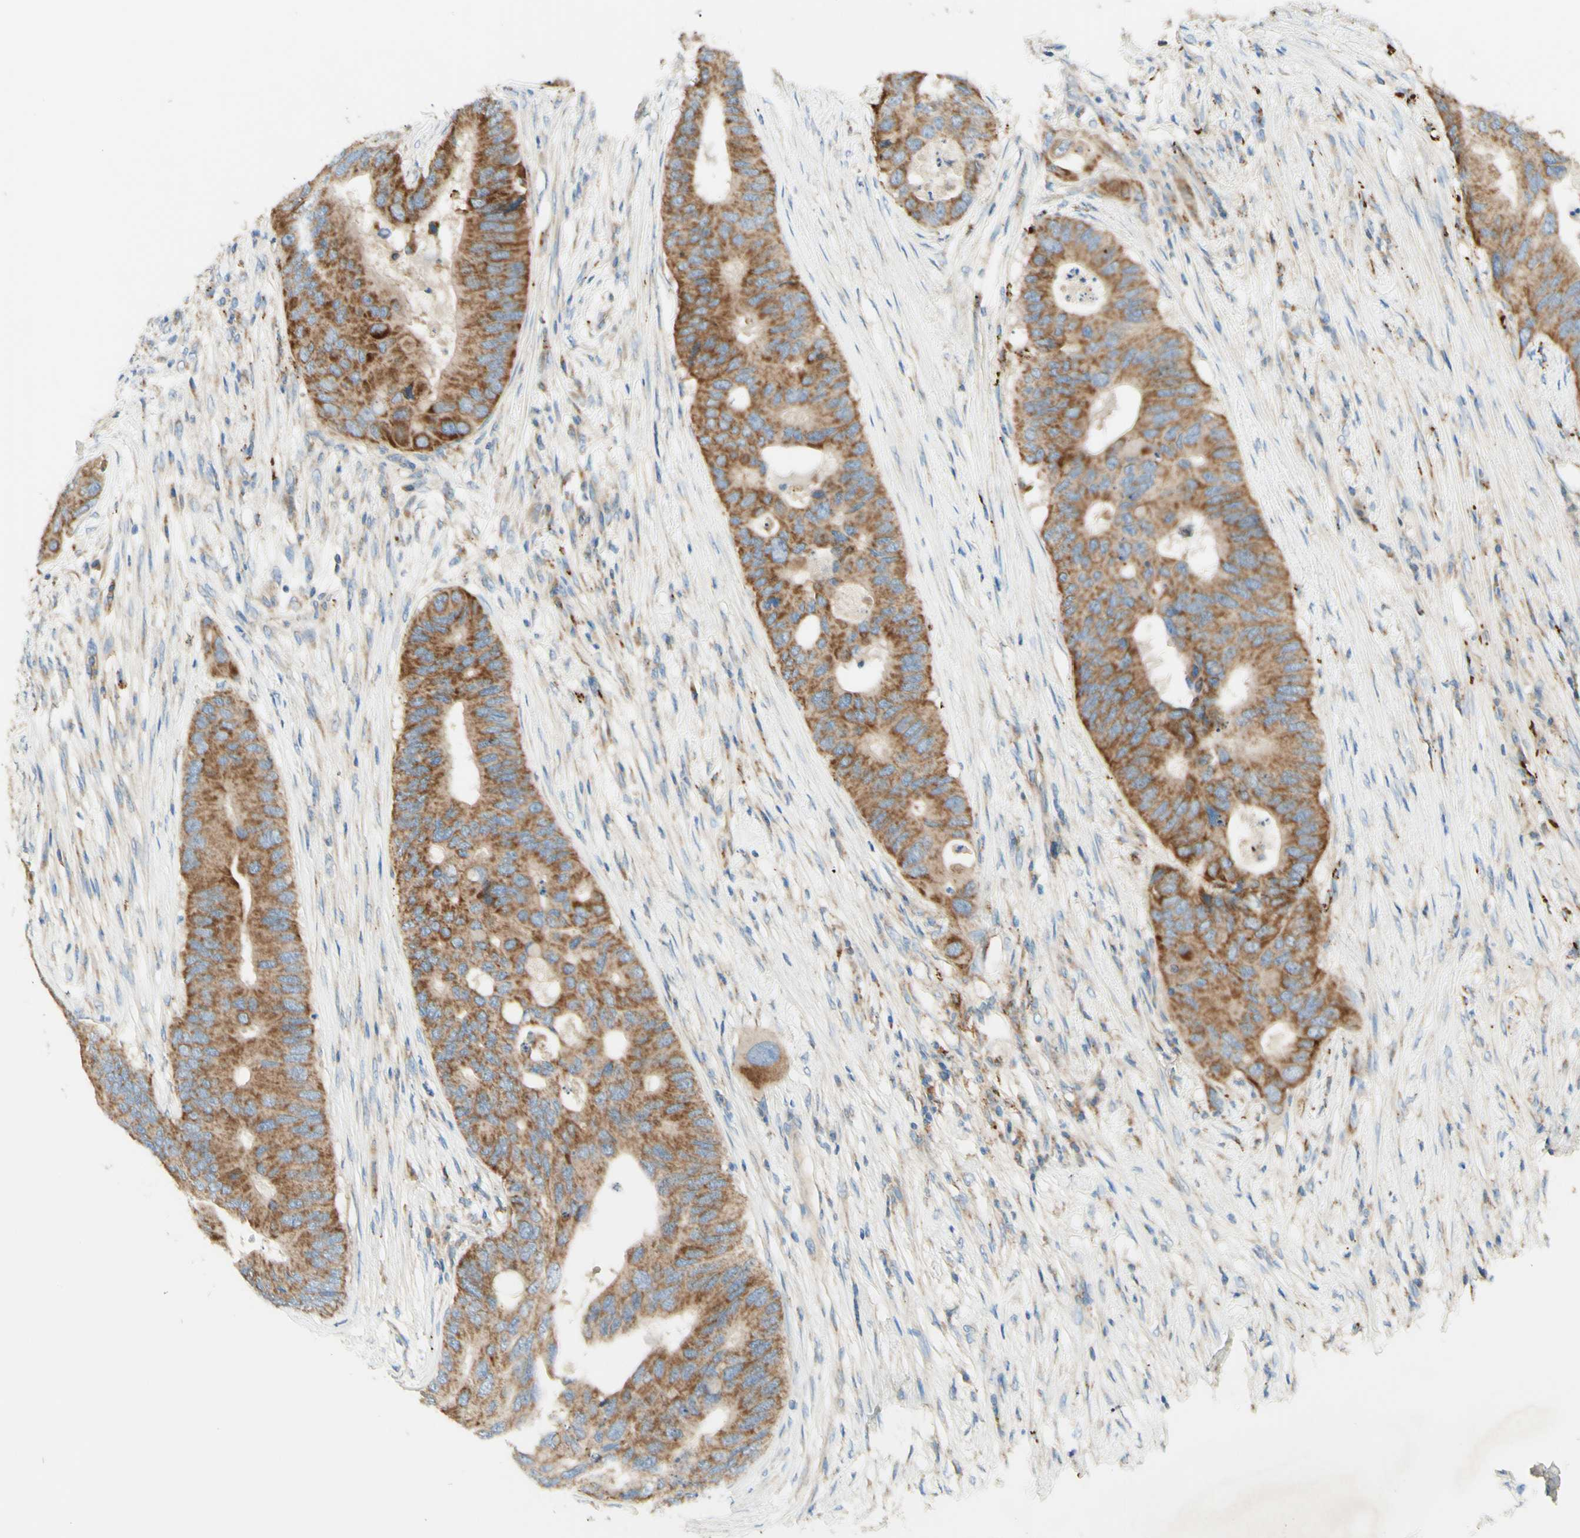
{"staining": {"intensity": "moderate", "quantity": ">75%", "location": "cytoplasmic/membranous"}, "tissue": "colorectal cancer", "cell_type": "Tumor cells", "image_type": "cancer", "snomed": [{"axis": "morphology", "description": "Adenocarcinoma, NOS"}, {"axis": "topography", "description": "Colon"}], "caption": "Protein positivity by immunohistochemistry shows moderate cytoplasmic/membranous positivity in about >75% of tumor cells in colorectal cancer.", "gene": "ARMC10", "patient": {"sex": "male", "age": 71}}